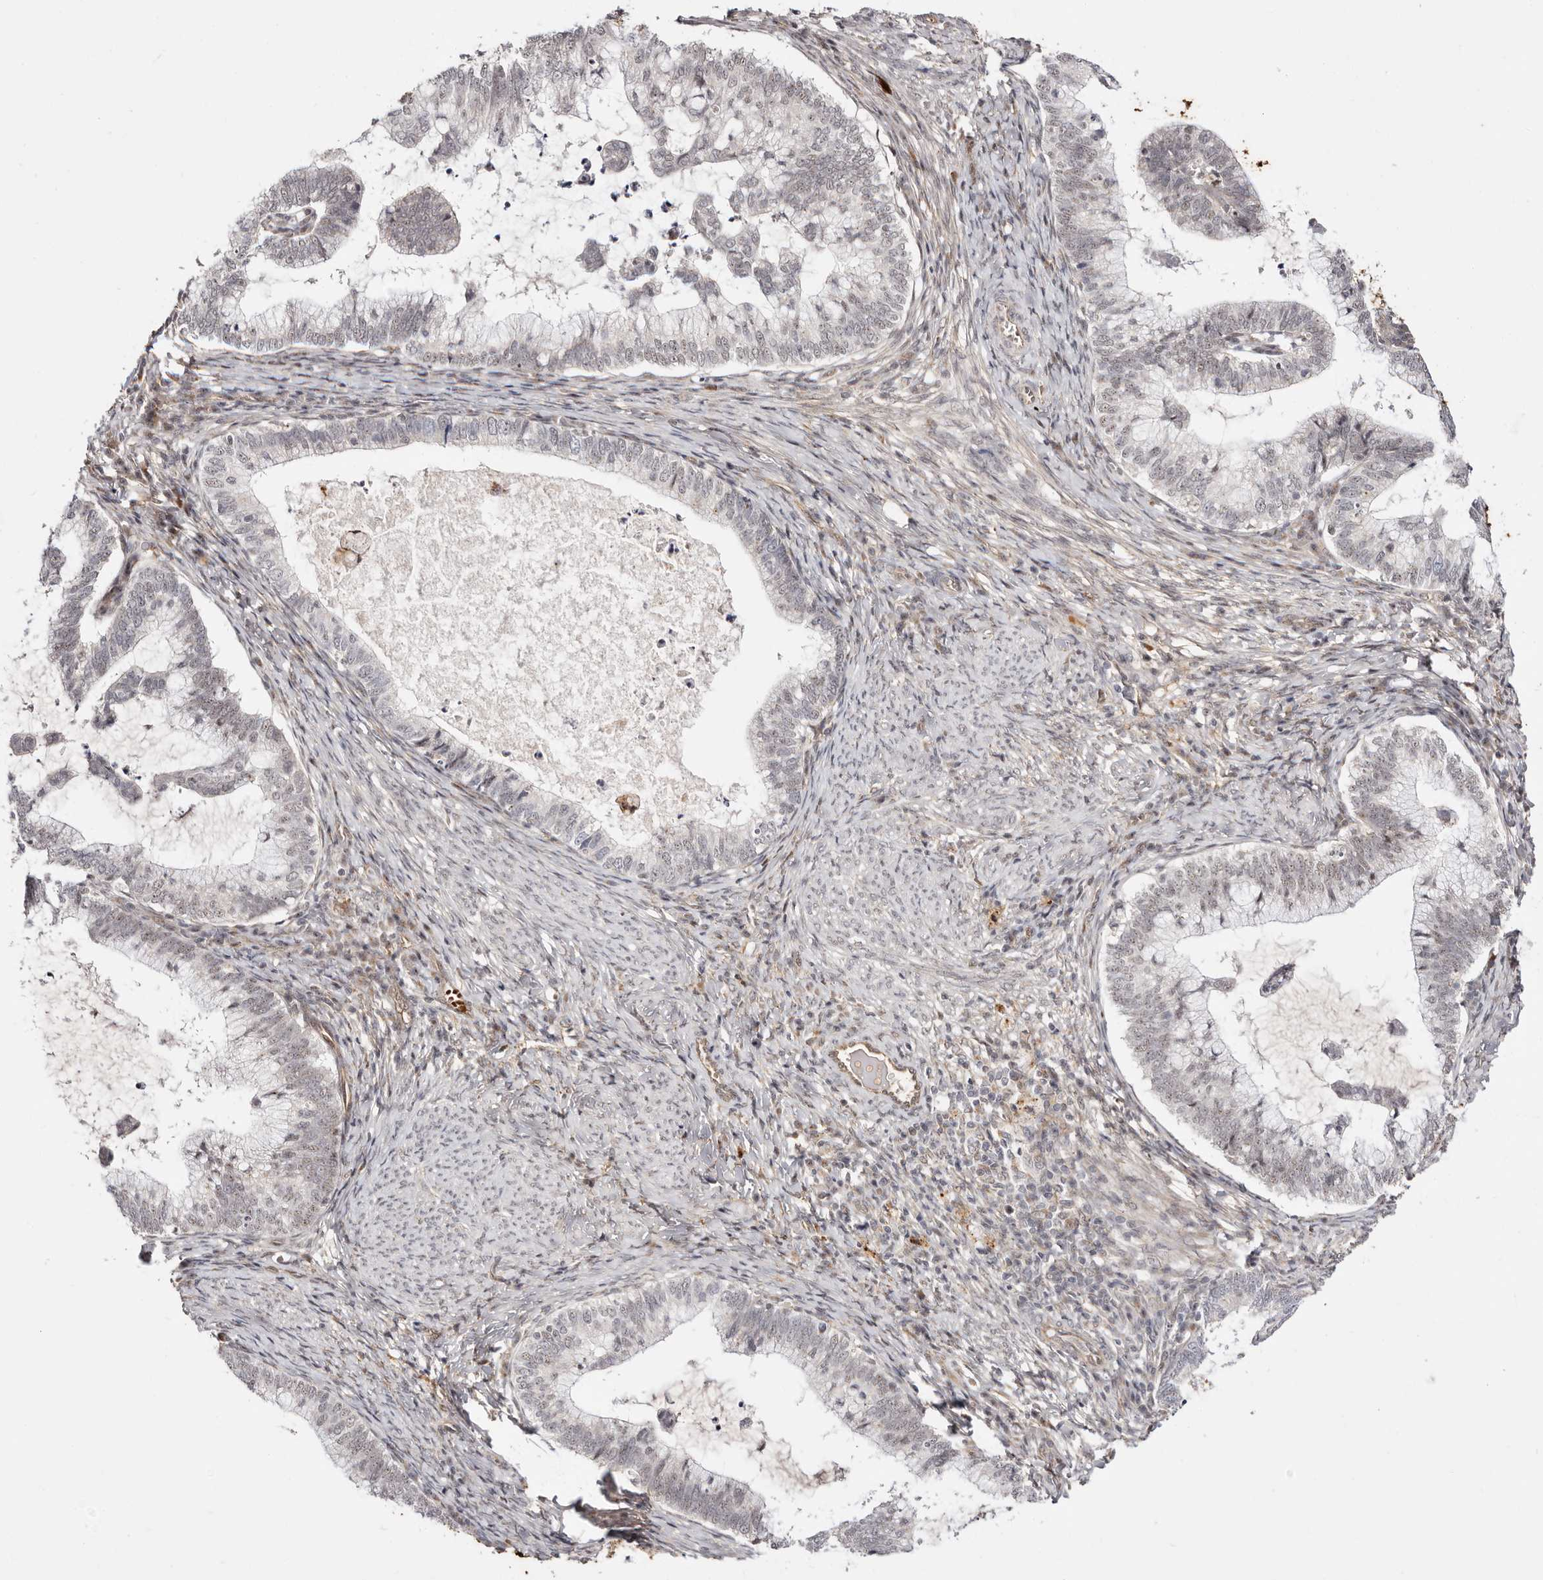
{"staining": {"intensity": "weak", "quantity": "25%-75%", "location": "nuclear"}, "tissue": "cervical cancer", "cell_type": "Tumor cells", "image_type": "cancer", "snomed": [{"axis": "morphology", "description": "Adenocarcinoma, NOS"}, {"axis": "topography", "description": "Cervix"}], "caption": "Human cervical cancer (adenocarcinoma) stained with a protein marker reveals weak staining in tumor cells.", "gene": "WRN", "patient": {"sex": "female", "age": 36}}